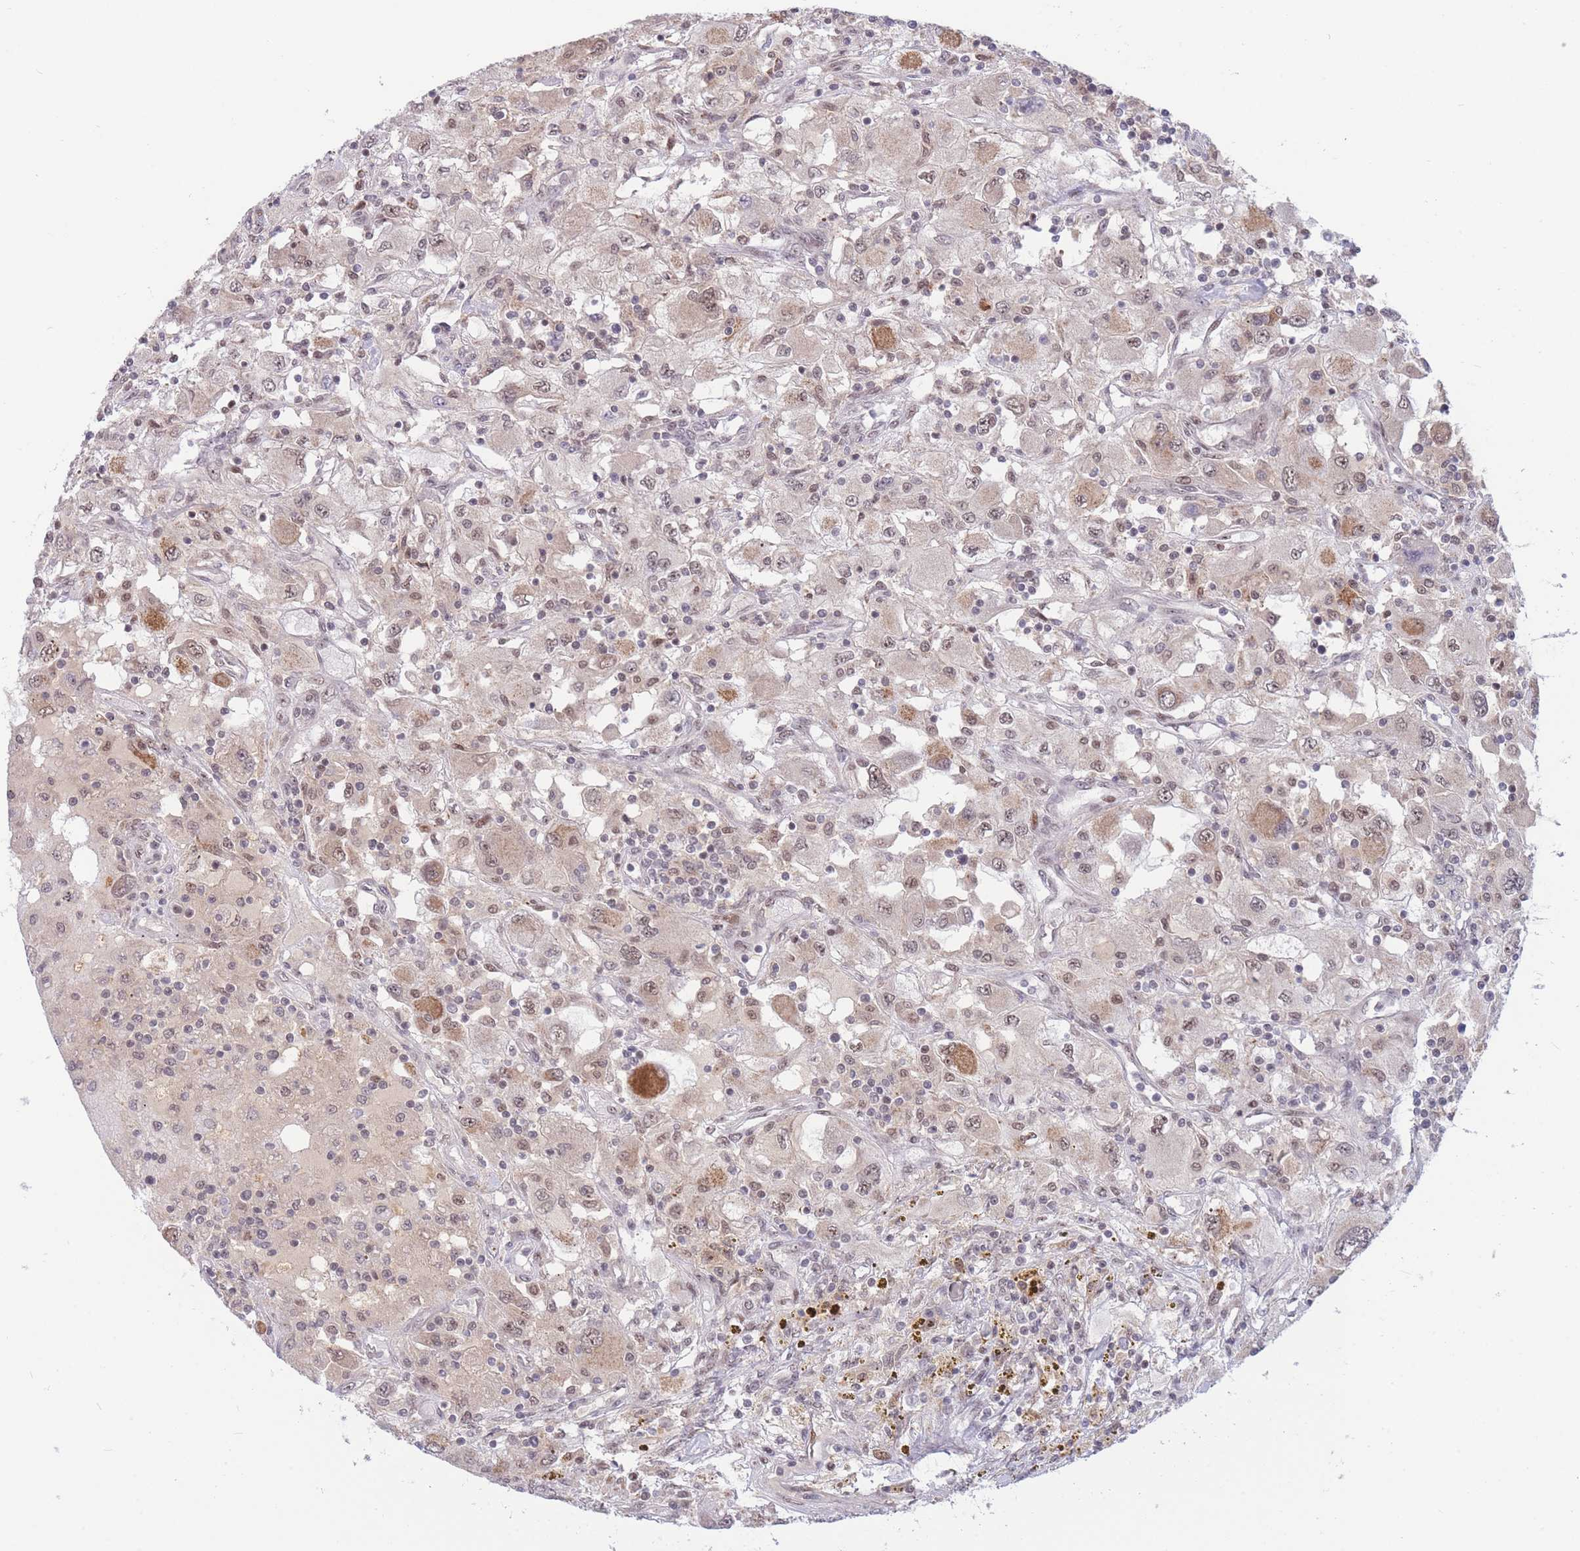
{"staining": {"intensity": "moderate", "quantity": "25%-75%", "location": "nuclear"}, "tissue": "renal cancer", "cell_type": "Tumor cells", "image_type": "cancer", "snomed": [{"axis": "morphology", "description": "Adenocarcinoma, NOS"}, {"axis": "topography", "description": "Kidney"}], "caption": "DAB immunohistochemical staining of renal cancer (adenocarcinoma) reveals moderate nuclear protein positivity in approximately 25%-75% of tumor cells.", "gene": "TARBP2", "patient": {"sex": "female", "age": 67}}